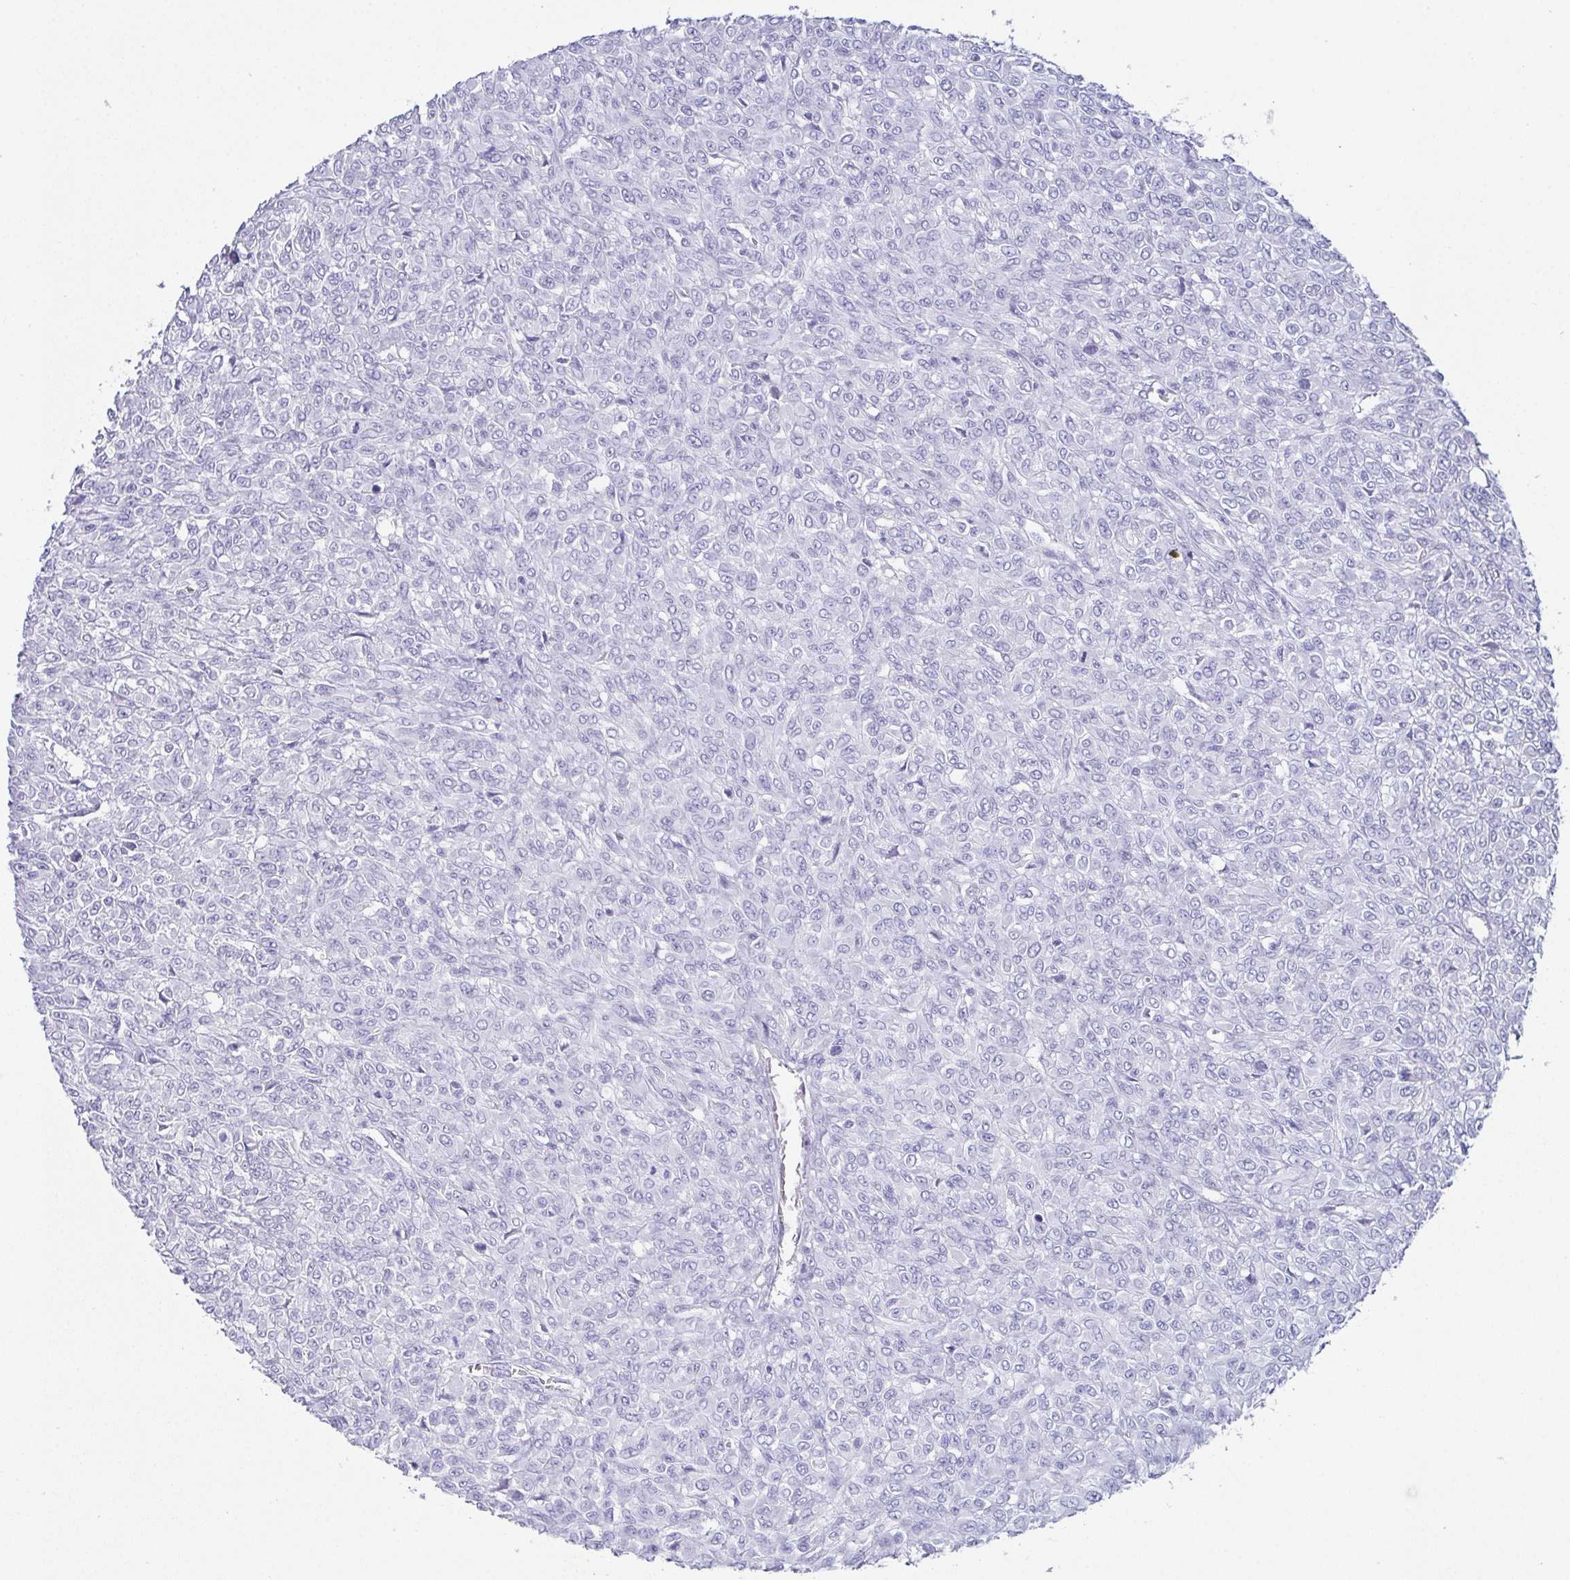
{"staining": {"intensity": "negative", "quantity": "none", "location": "none"}, "tissue": "renal cancer", "cell_type": "Tumor cells", "image_type": "cancer", "snomed": [{"axis": "morphology", "description": "Adenocarcinoma, NOS"}, {"axis": "topography", "description": "Kidney"}], "caption": "A histopathology image of human renal cancer is negative for staining in tumor cells.", "gene": "TEX19", "patient": {"sex": "male", "age": 58}}